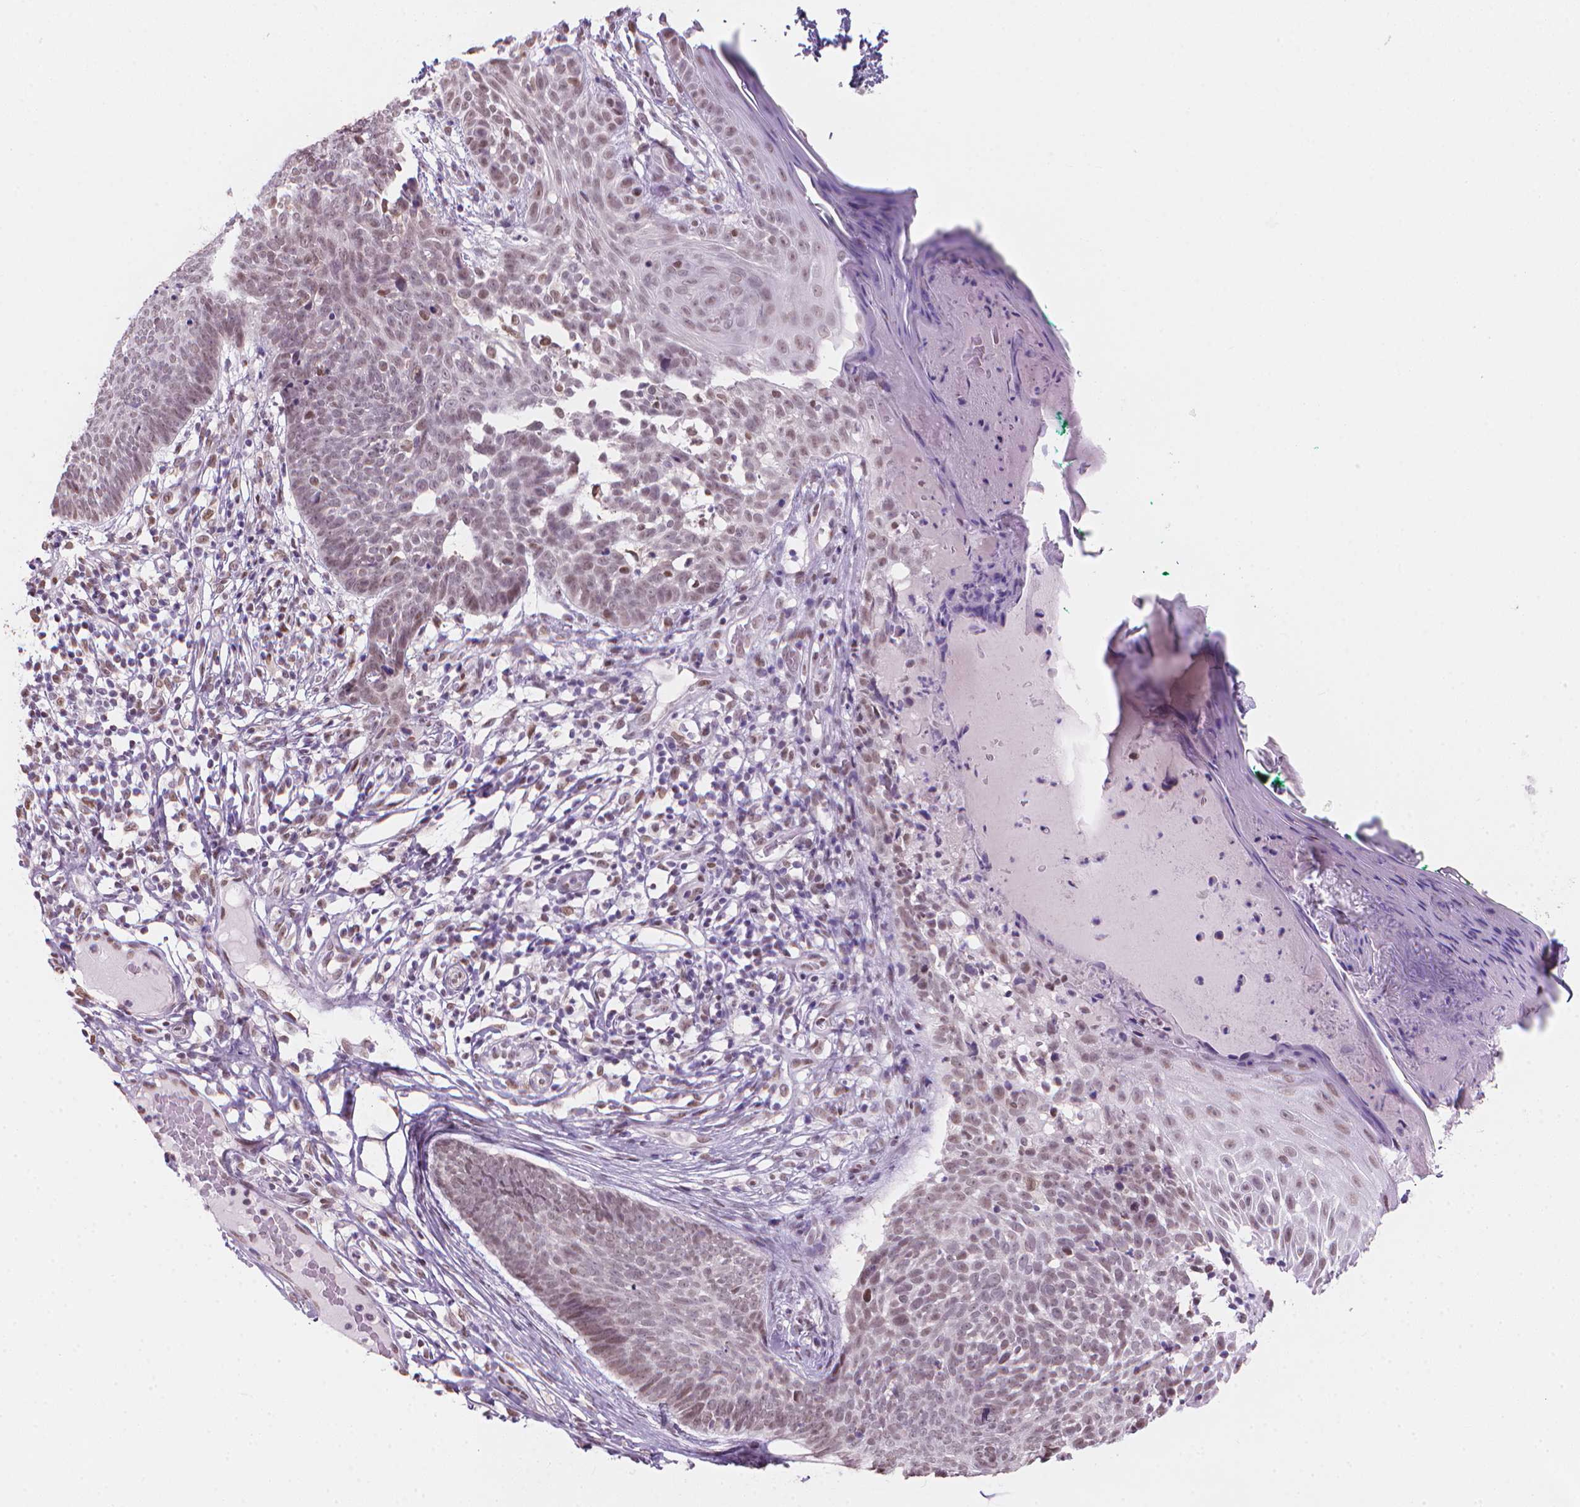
{"staining": {"intensity": "weak", "quantity": "25%-75%", "location": "nuclear"}, "tissue": "skin cancer", "cell_type": "Tumor cells", "image_type": "cancer", "snomed": [{"axis": "morphology", "description": "Basal cell carcinoma"}, {"axis": "topography", "description": "Skin"}], "caption": "The micrograph displays a brown stain indicating the presence of a protein in the nuclear of tumor cells in basal cell carcinoma (skin).", "gene": "PIAS2", "patient": {"sex": "male", "age": 85}}